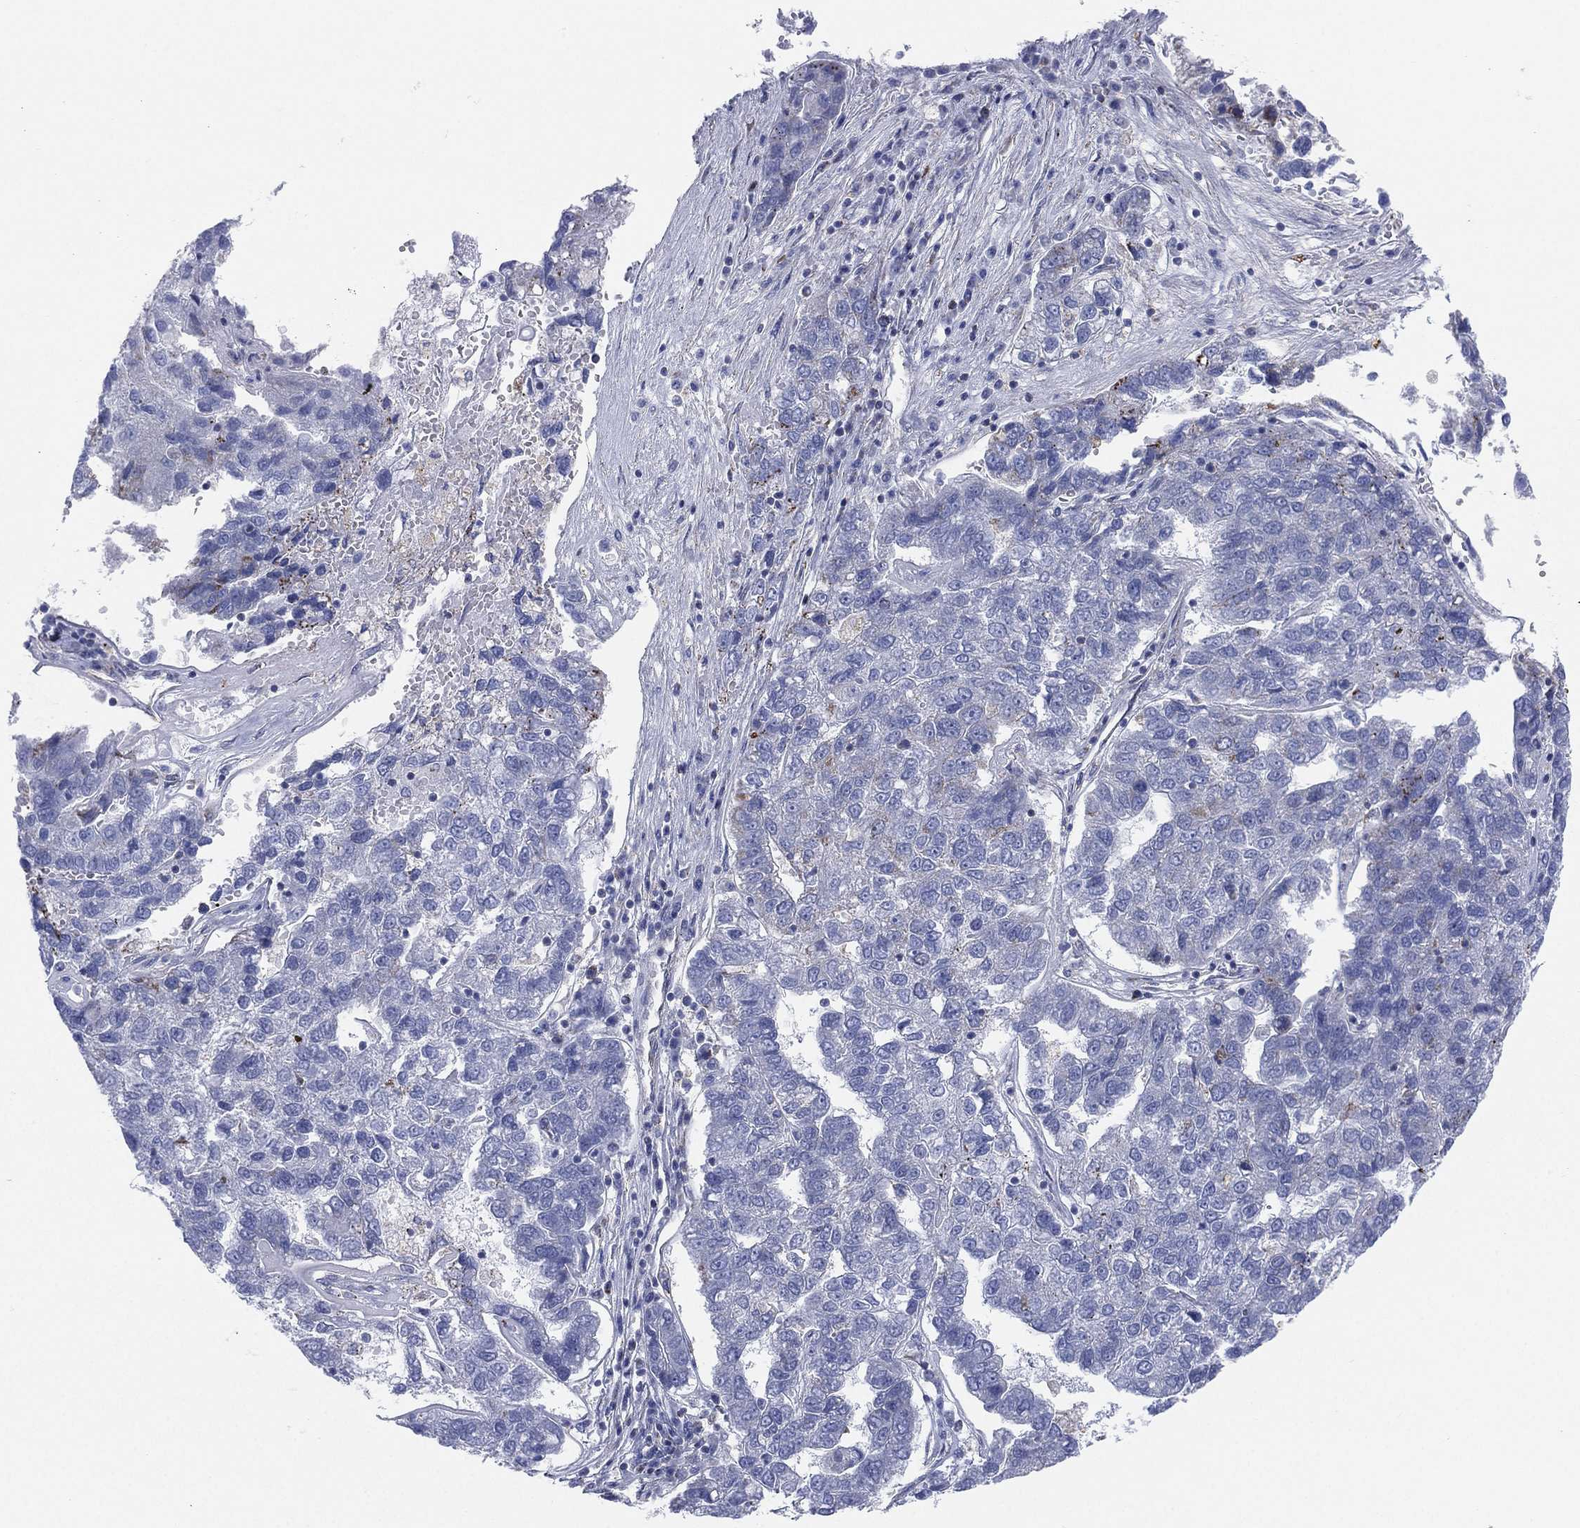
{"staining": {"intensity": "weak", "quantity": "<25%", "location": "cytoplasmic/membranous"}, "tissue": "pancreatic cancer", "cell_type": "Tumor cells", "image_type": "cancer", "snomed": [{"axis": "morphology", "description": "Adenocarcinoma, NOS"}, {"axis": "topography", "description": "Pancreas"}], "caption": "Tumor cells are negative for protein expression in human pancreatic cancer (adenocarcinoma). Nuclei are stained in blue.", "gene": "INA", "patient": {"sex": "female", "age": 61}}